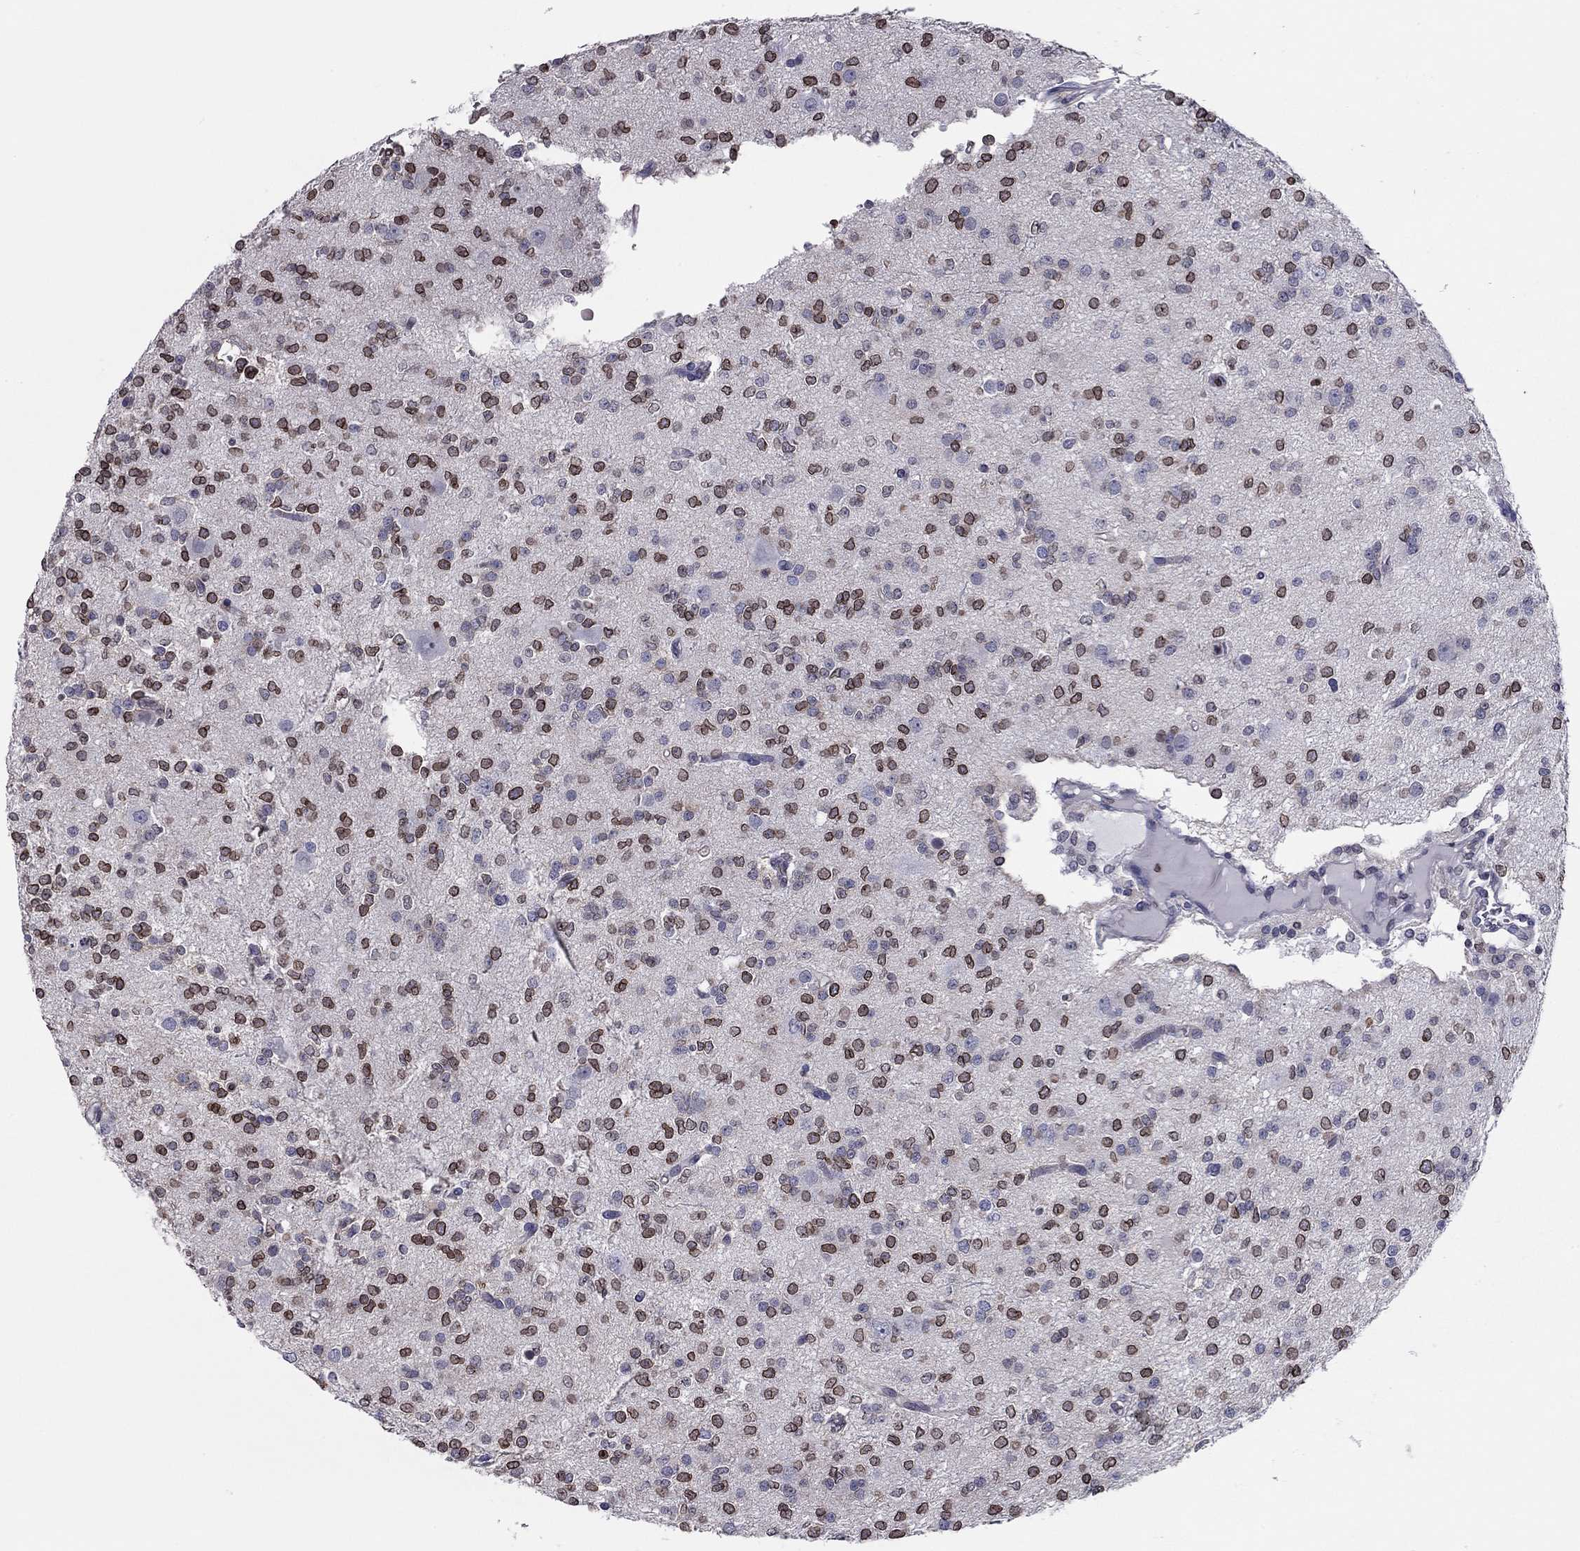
{"staining": {"intensity": "strong", "quantity": "25%-75%", "location": "cytoplasmic/membranous,nuclear"}, "tissue": "glioma", "cell_type": "Tumor cells", "image_type": "cancer", "snomed": [{"axis": "morphology", "description": "Glioma, malignant, Low grade"}, {"axis": "topography", "description": "Brain"}], "caption": "Strong cytoplasmic/membranous and nuclear staining for a protein is appreciated in approximately 25%-75% of tumor cells of malignant low-grade glioma using immunohistochemistry (IHC).", "gene": "ESPL1", "patient": {"sex": "male", "age": 27}}